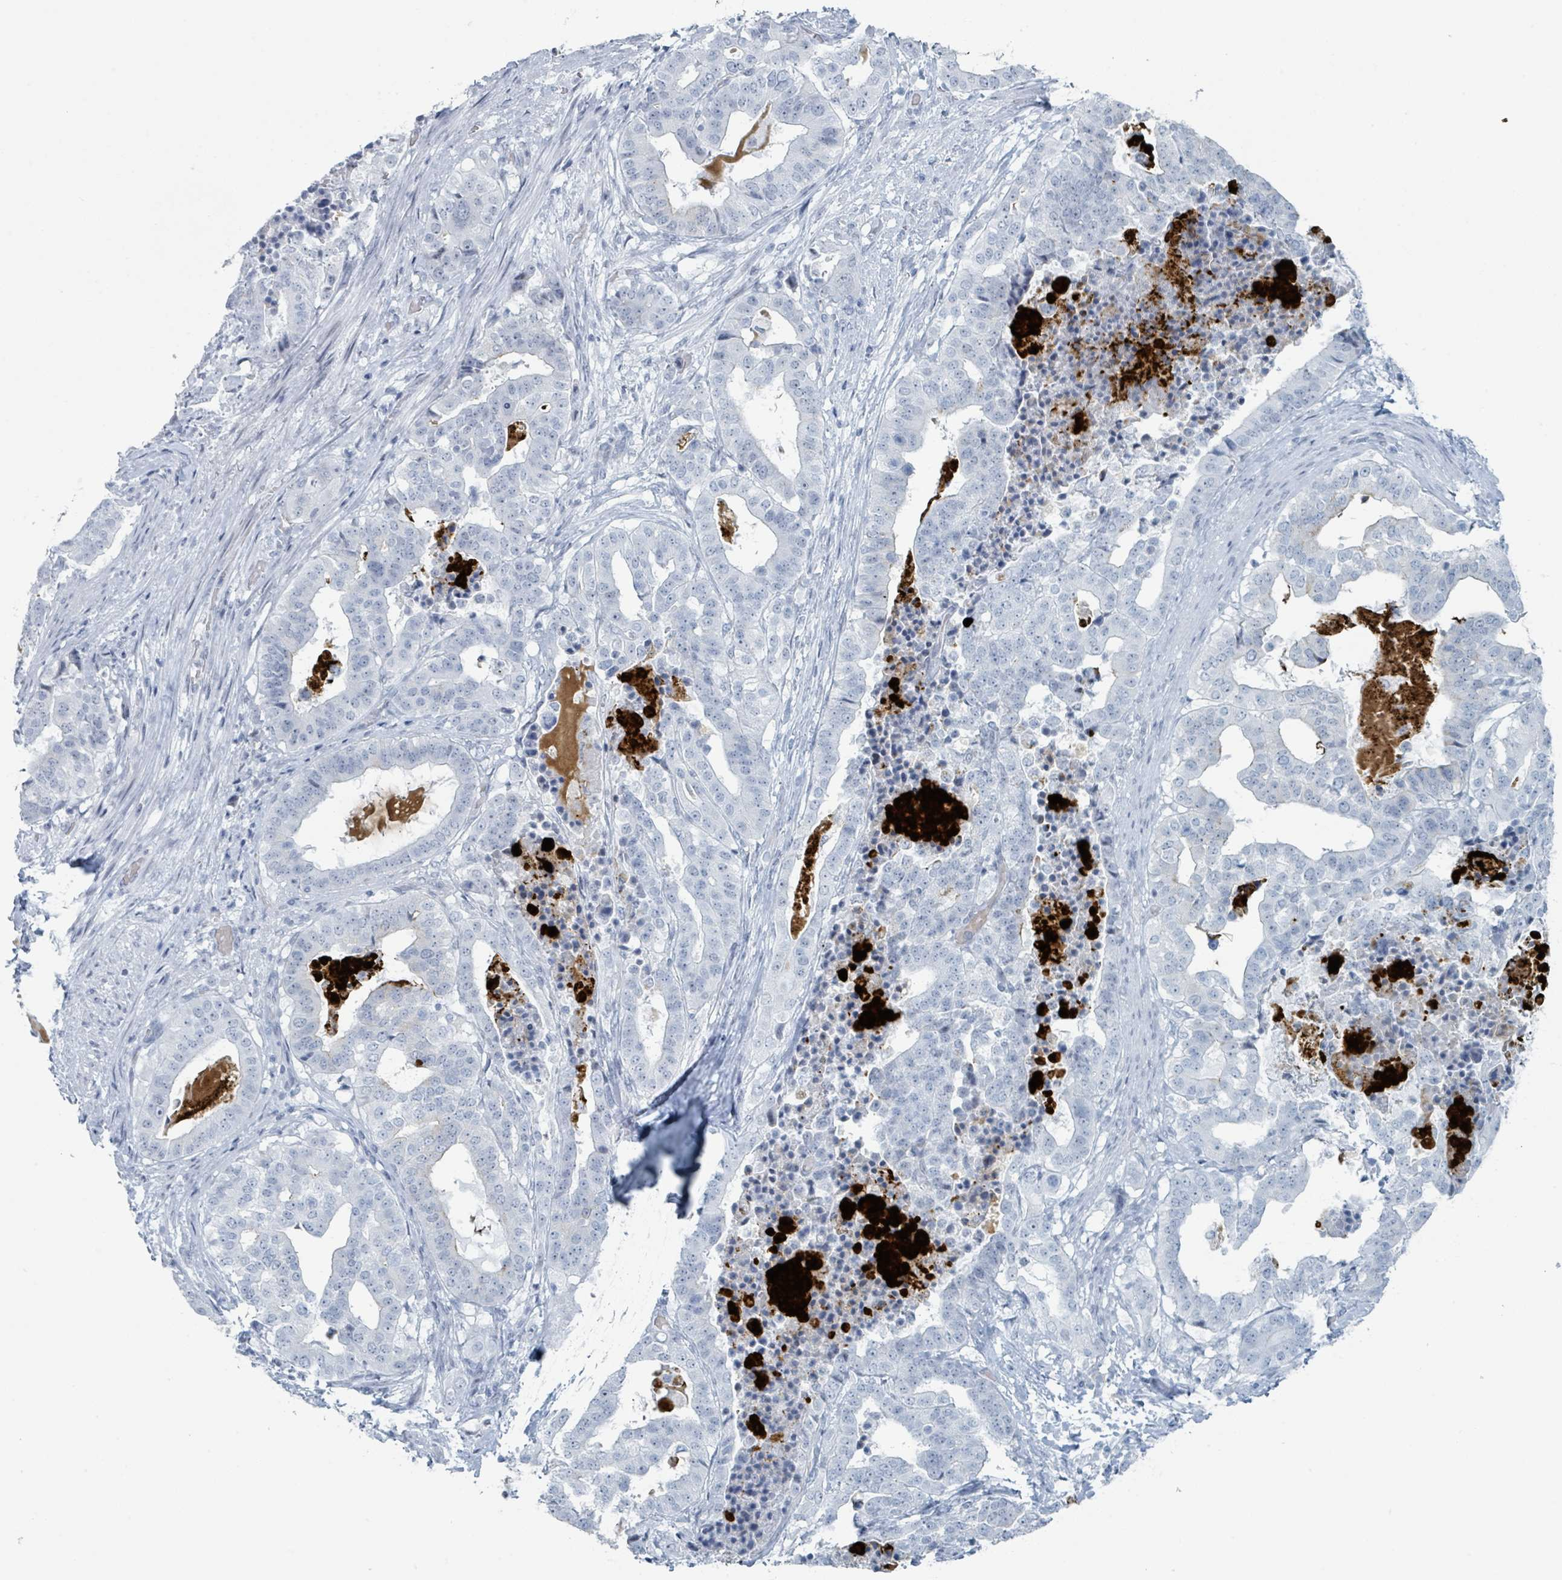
{"staining": {"intensity": "negative", "quantity": "none", "location": "none"}, "tissue": "stomach cancer", "cell_type": "Tumor cells", "image_type": "cancer", "snomed": [{"axis": "morphology", "description": "Adenocarcinoma, NOS"}, {"axis": "topography", "description": "Stomach"}], "caption": "Immunohistochemistry (IHC) photomicrograph of neoplastic tissue: human stomach adenocarcinoma stained with DAB (3,3'-diaminobenzidine) shows no significant protein expression in tumor cells.", "gene": "GPR15LG", "patient": {"sex": "male", "age": 48}}